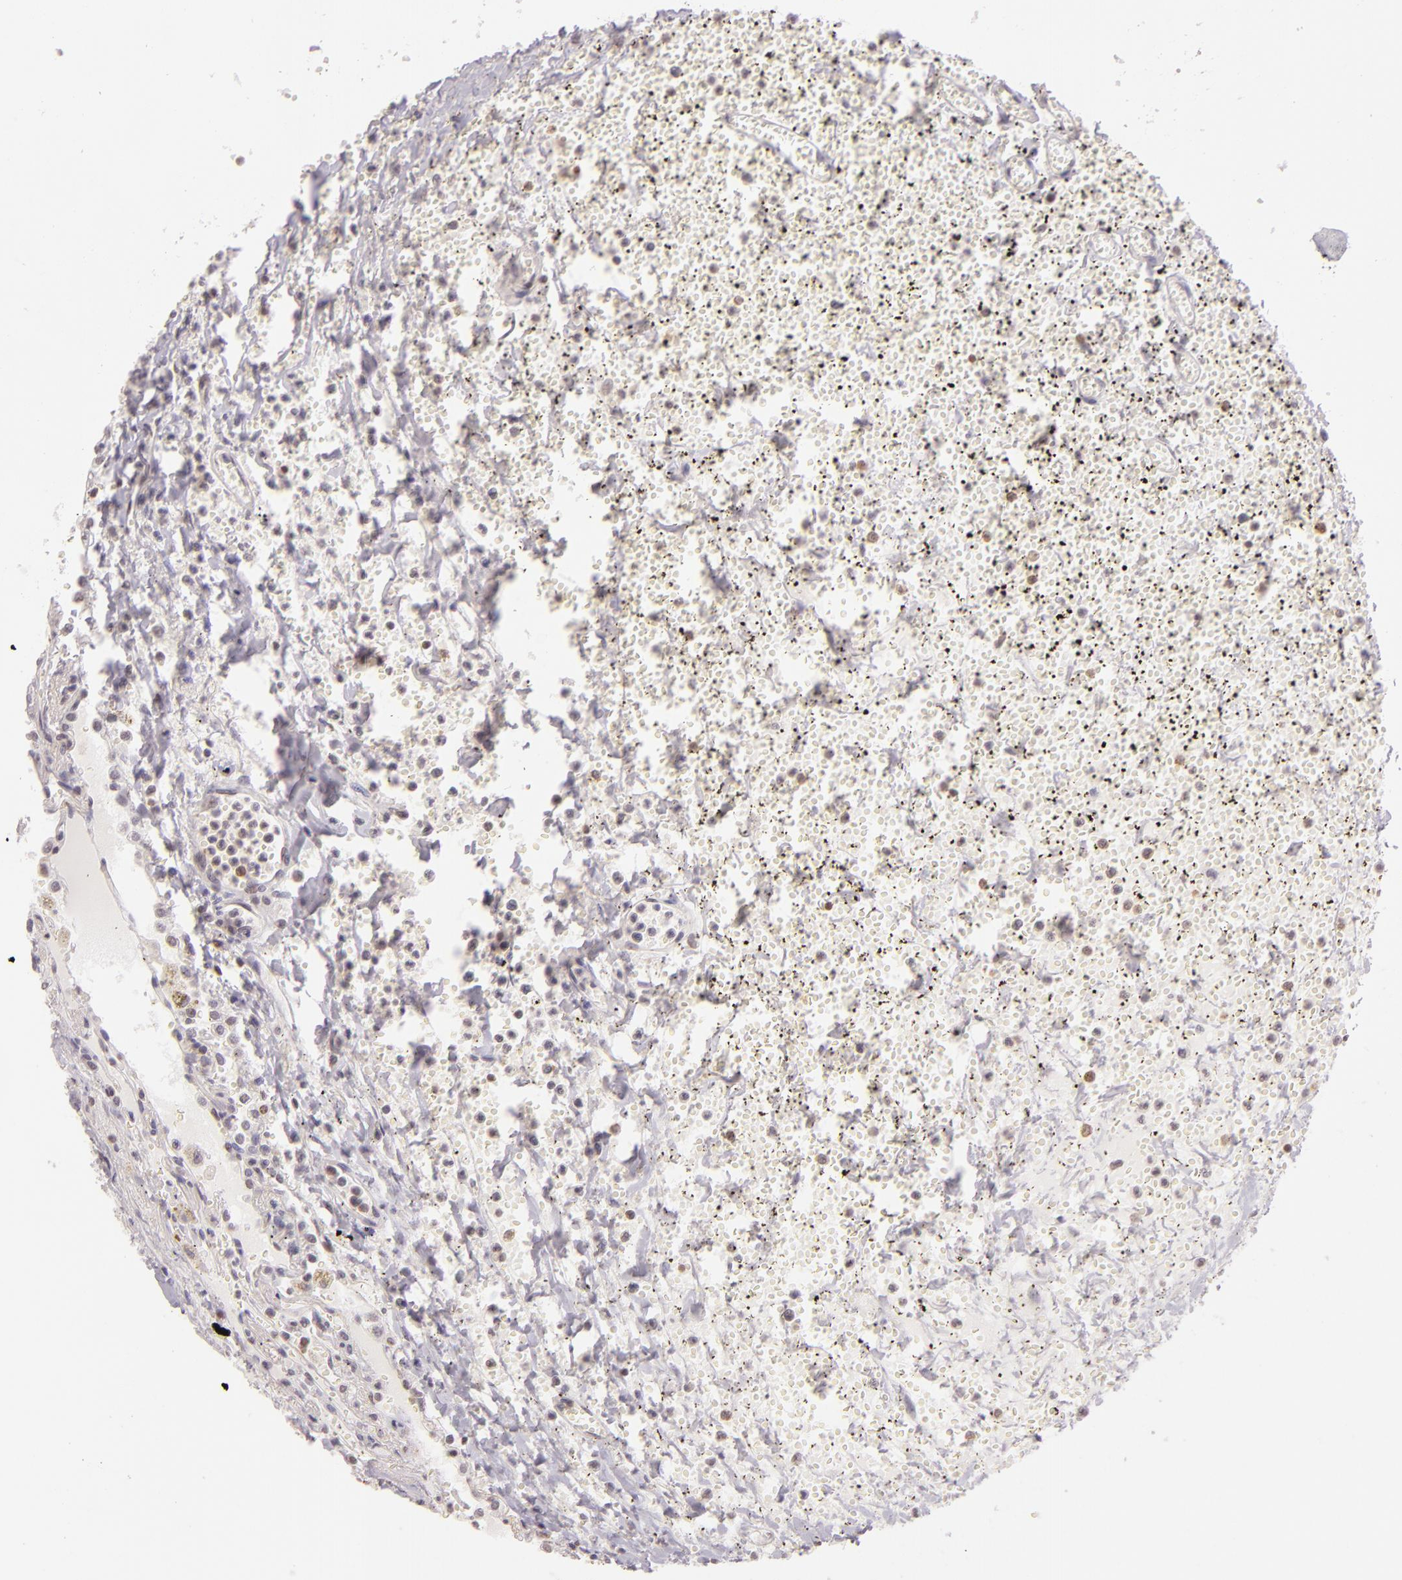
{"staining": {"intensity": "weak", "quantity": "<25%", "location": "cytoplasmic/membranous,nuclear"}, "tissue": "carcinoid", "cell_type": "Tumor cells", "image_type": "cancer", "snomed": [{"axis": "morphology", "description": "Carcinoid, malignant, NOS"}, {"axis": "topography", "description": "Bronchus"}], "caption": "Carcinoid stained for a protein using immunohistochemistry (IHC) exhibits no positivity tumor cells.", "gene": "IMPDH1", "patient": {"sex": "male", "age": 55}}